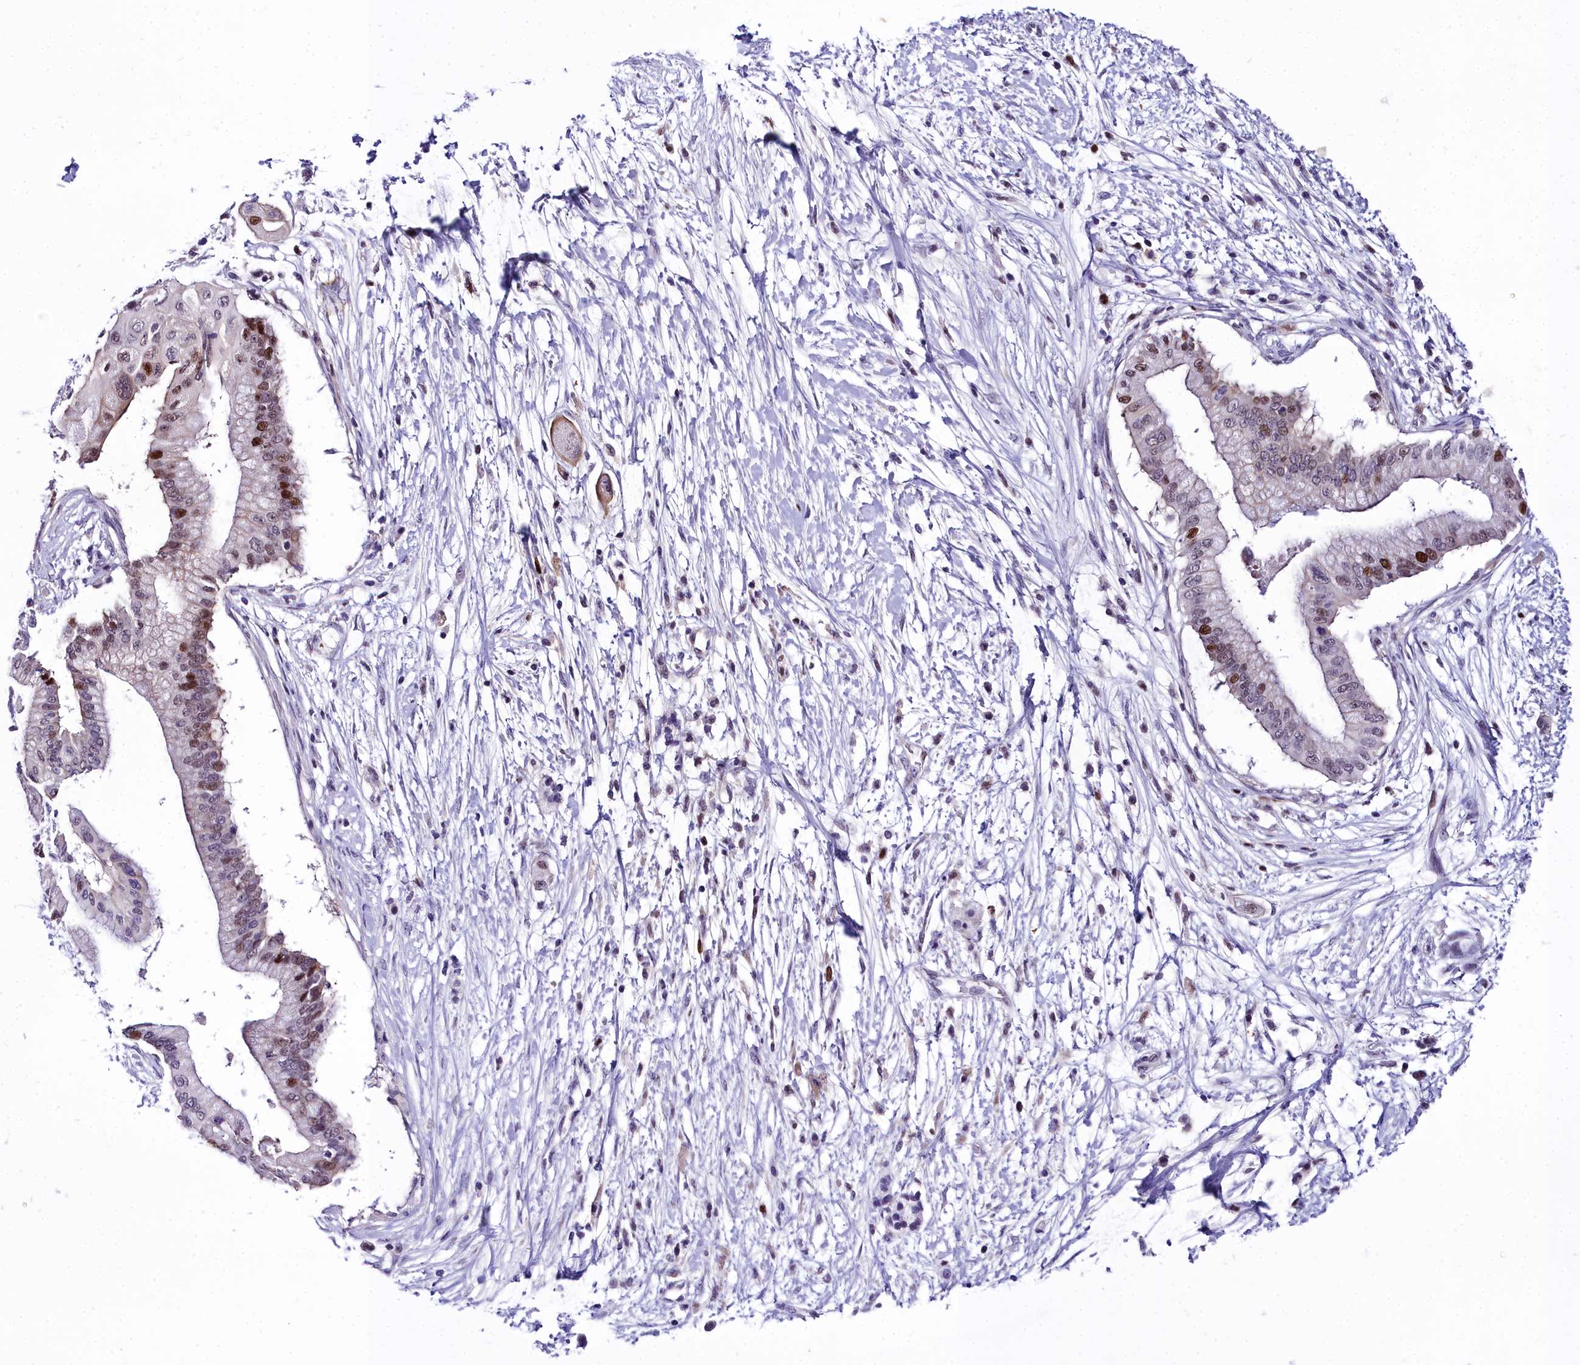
{"staining": {"intensity": "moderate", "quantity": "25%-75%", "location": "nuclear"}, "tissue": "pancreatic cancer", "cell_type": "Tumor cells", "image_type": "cancer", "snomed": [{"axis": "morphology", "description": "Adenocarcinoma, NOS"}, {"axis": "topography", "description": "Pancreas"}], "caption": "Protein positivity by IHC demonstrates moderate nuclear positivity in approximately 25%-75% of tumor cells in pancreatic cancer.", "gene": "TRIML2", "patient": {"sex": "male", "age": 68}}